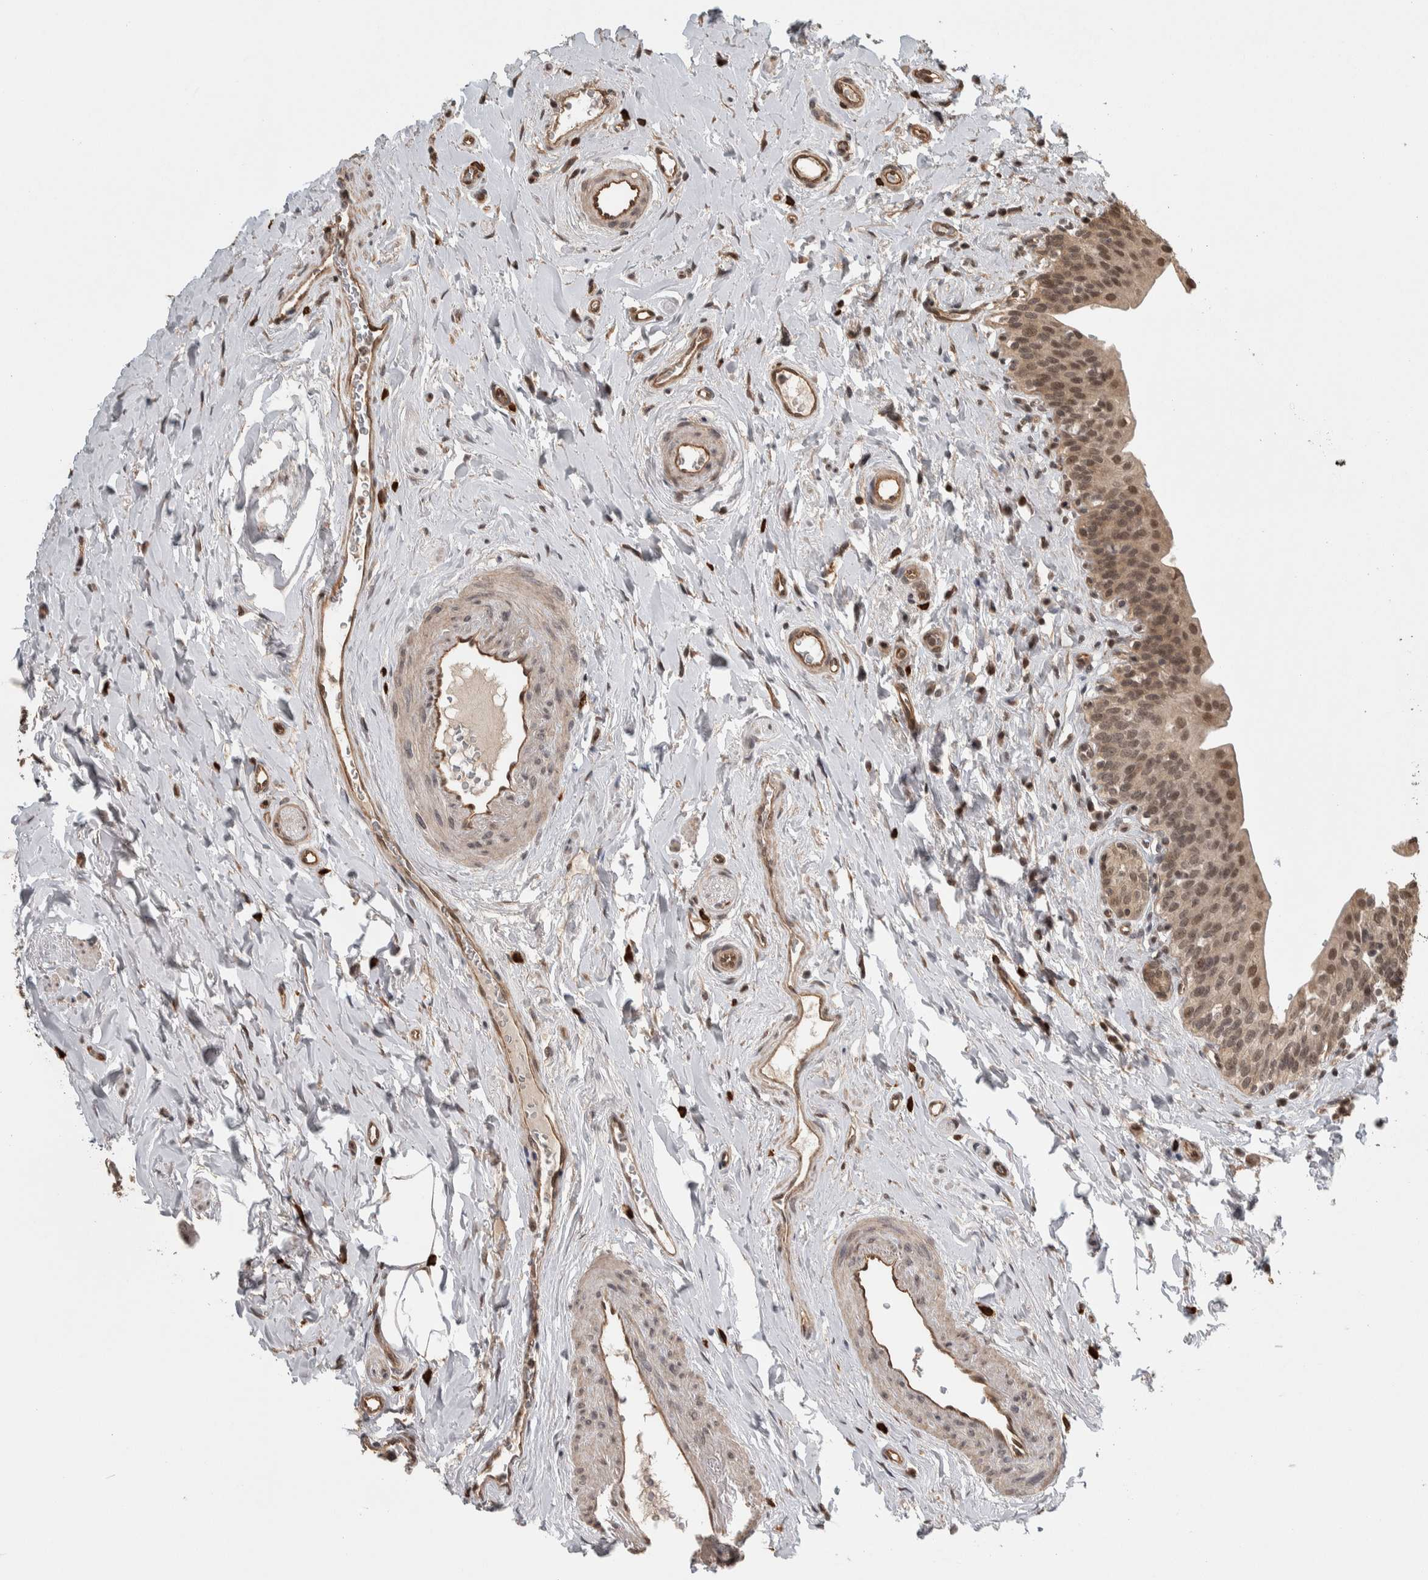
{"staining": {"intensity": "moderate", "quantity": ">75%", "location": "cytoplasmic/membranous,nuclear"}, "tissue": "urinary bladder", "cell_type": "Urothelial cells", "image_type": "normal", "snomed": [{"axis": "morphology", "description": "Normal tissue, NOS"}, {"axis": "topography", "description": "Urinary bladder"}], "caption": "This histopathology image displays immunohistochemistry staining of normal urinary bladder, with medium moderate cytoplasmic/membranous,nuclear expression in about >75% of urothelial cells.", "gene": "ZNF592", "patient": {"sex": "male", "age": 83}}